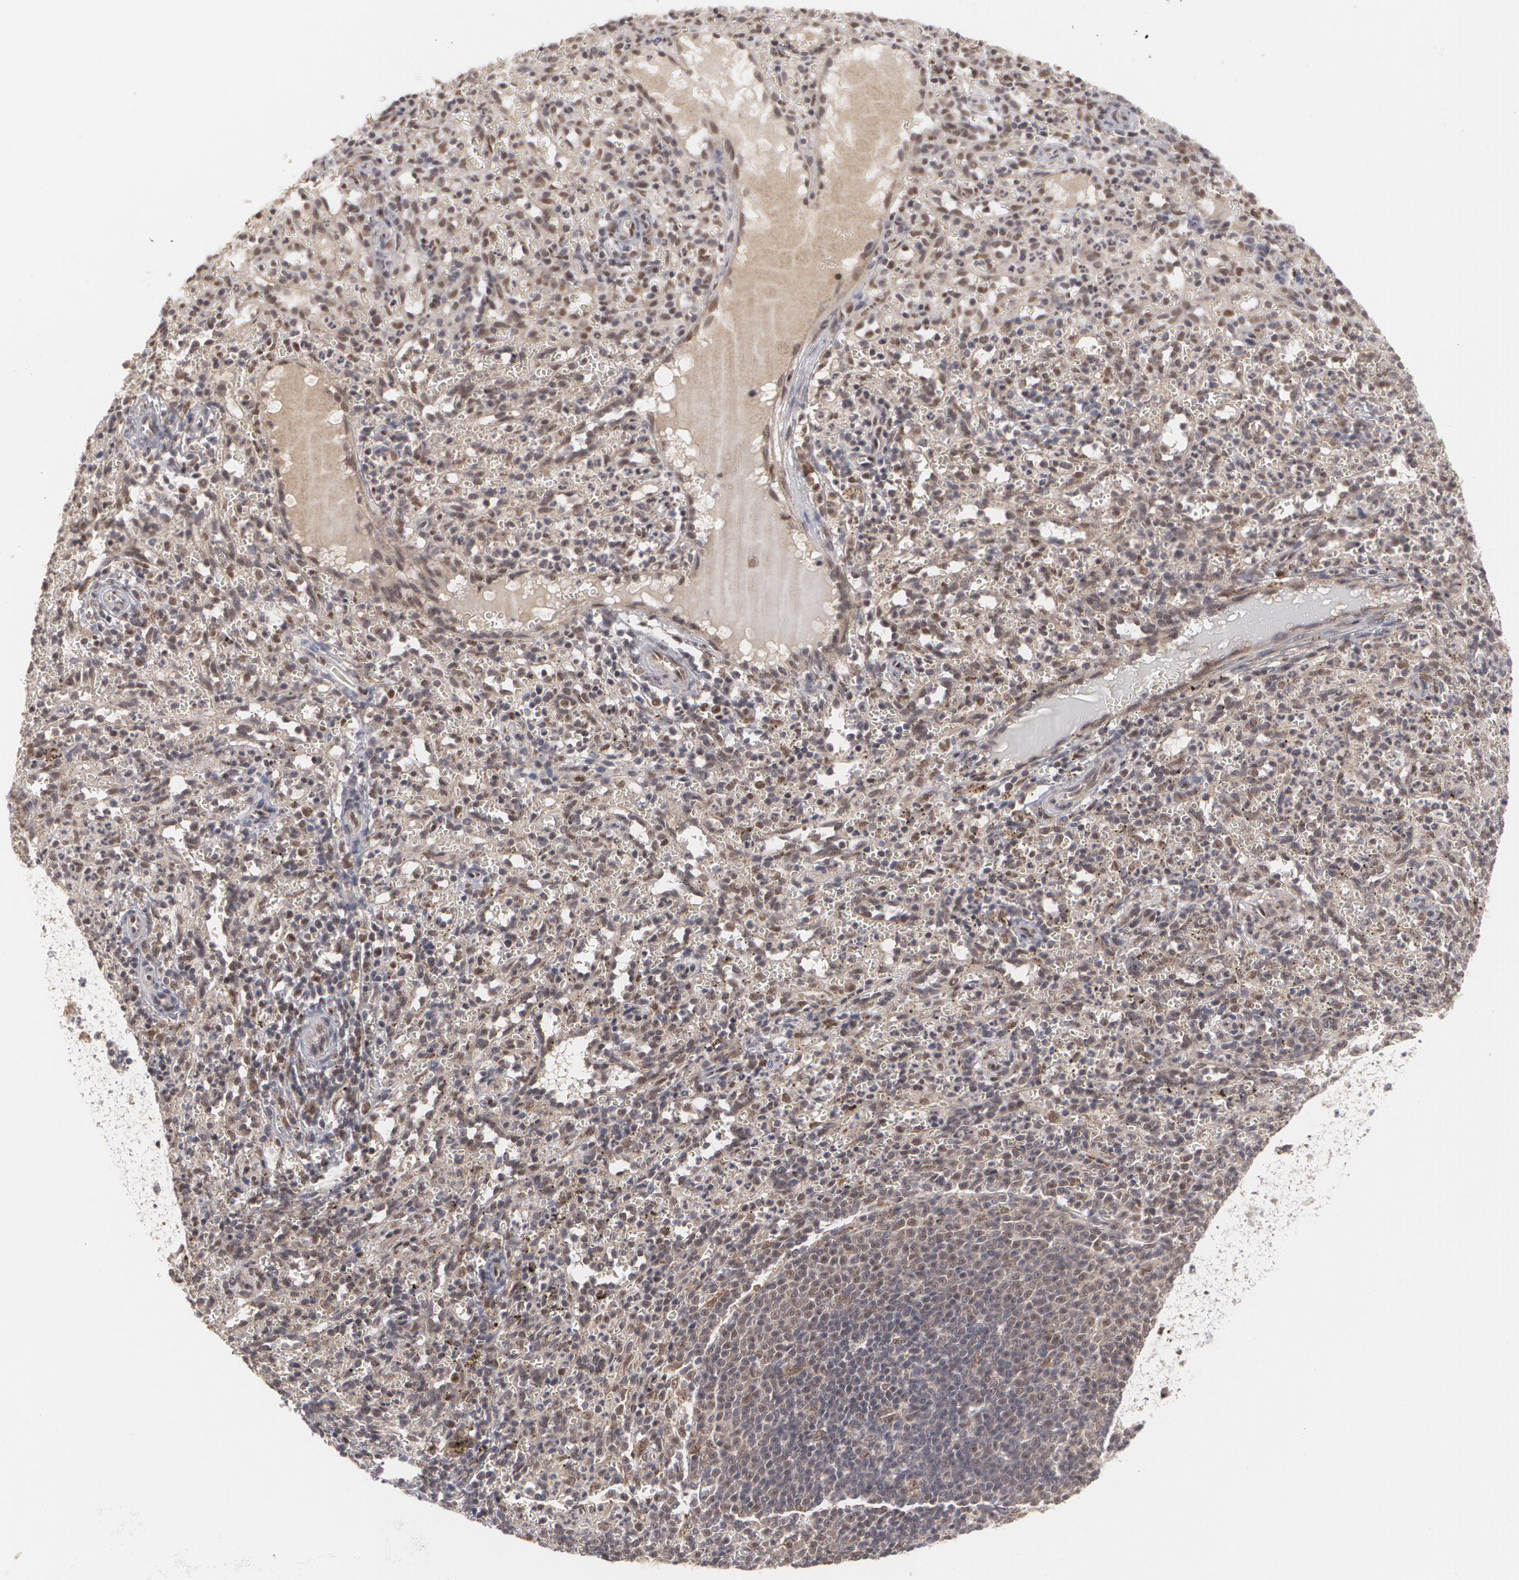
{"staining": {"intensity": "moderate", "quantity": ">75%", "location": "nuclear"}, "tissue": "spleen", "cell_type": "Cells in red pulp", "image_type": "normal", "snomed": [{"axis": "morphology", "description": "Normal tissue, NOS"}, {"axis": "topography", "description": "Spleen"}], "caption": "The image shows immunohistochemical staining of benign spleen. There is moderate nuclear staining is appreciated in approximately >75% of cells in red pulp. The protein of interest is stained brown, and the nuclei are stained in blue (DAB IHC with brightfield microscopy, high magnification).", "gene": "INTS6L", "patient": {"sex": "female", "age": 10}}